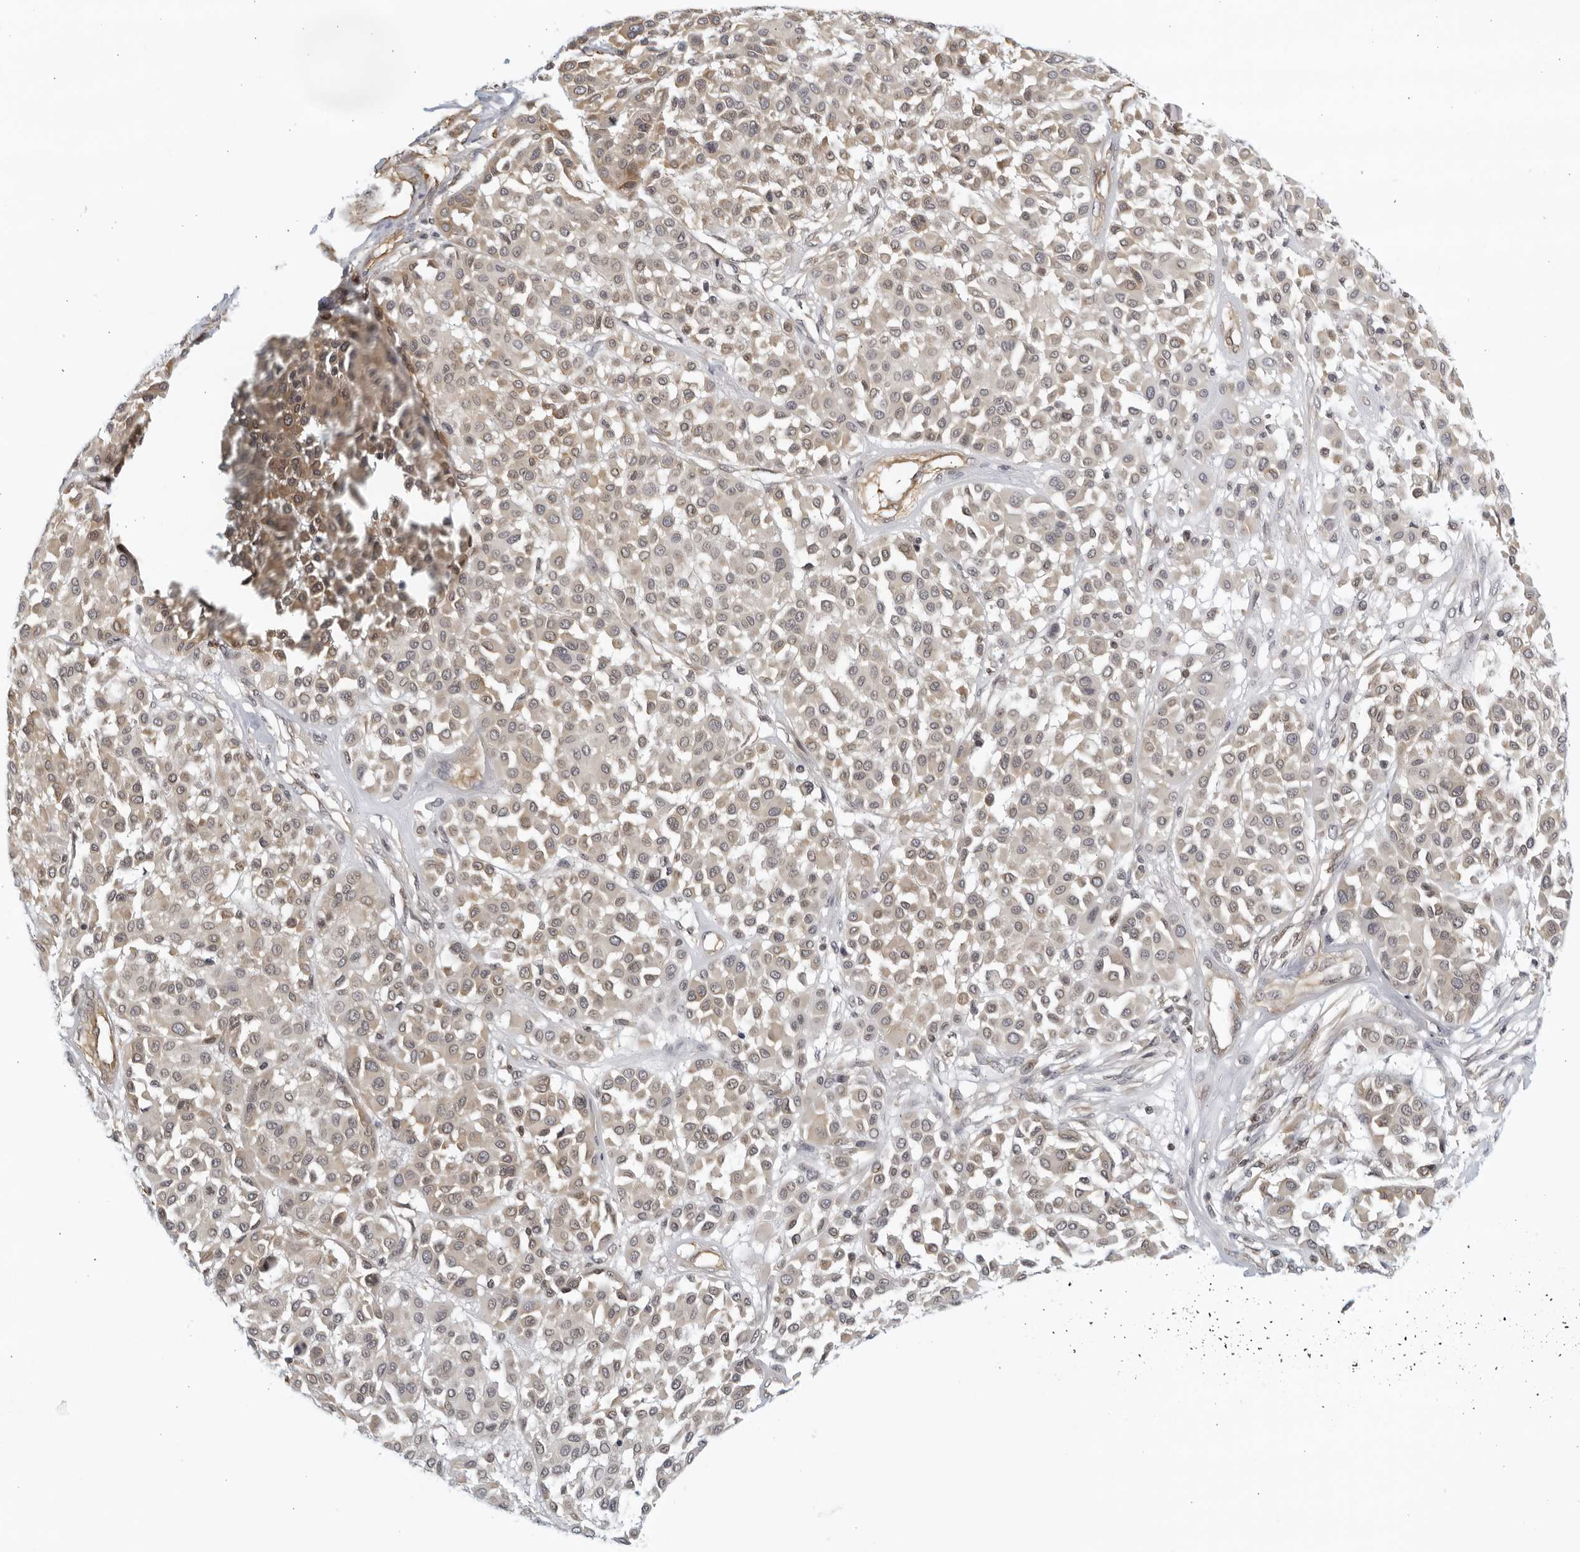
{"staining": {"intensity": "weak", "quantity": ">75%", "location": "cytoplasmic/membranous,nuclear"}, "tissue": "melanoma", "cell_type": "Tumor cells", "image_type": "cancer", "snomed": [{"axis": "morphology", "description": "Malignant melanoma, Metastatic site"}, {"axis": "topography", "description": "Soft tissue"}], "caption": "Tumor cells show weak cytoplasmic/membranous and nuclear expression in approximately >75% of cells in melanoma.", "gene": "SERTAD4", "patient": {"sex": "male", "age": 41}}